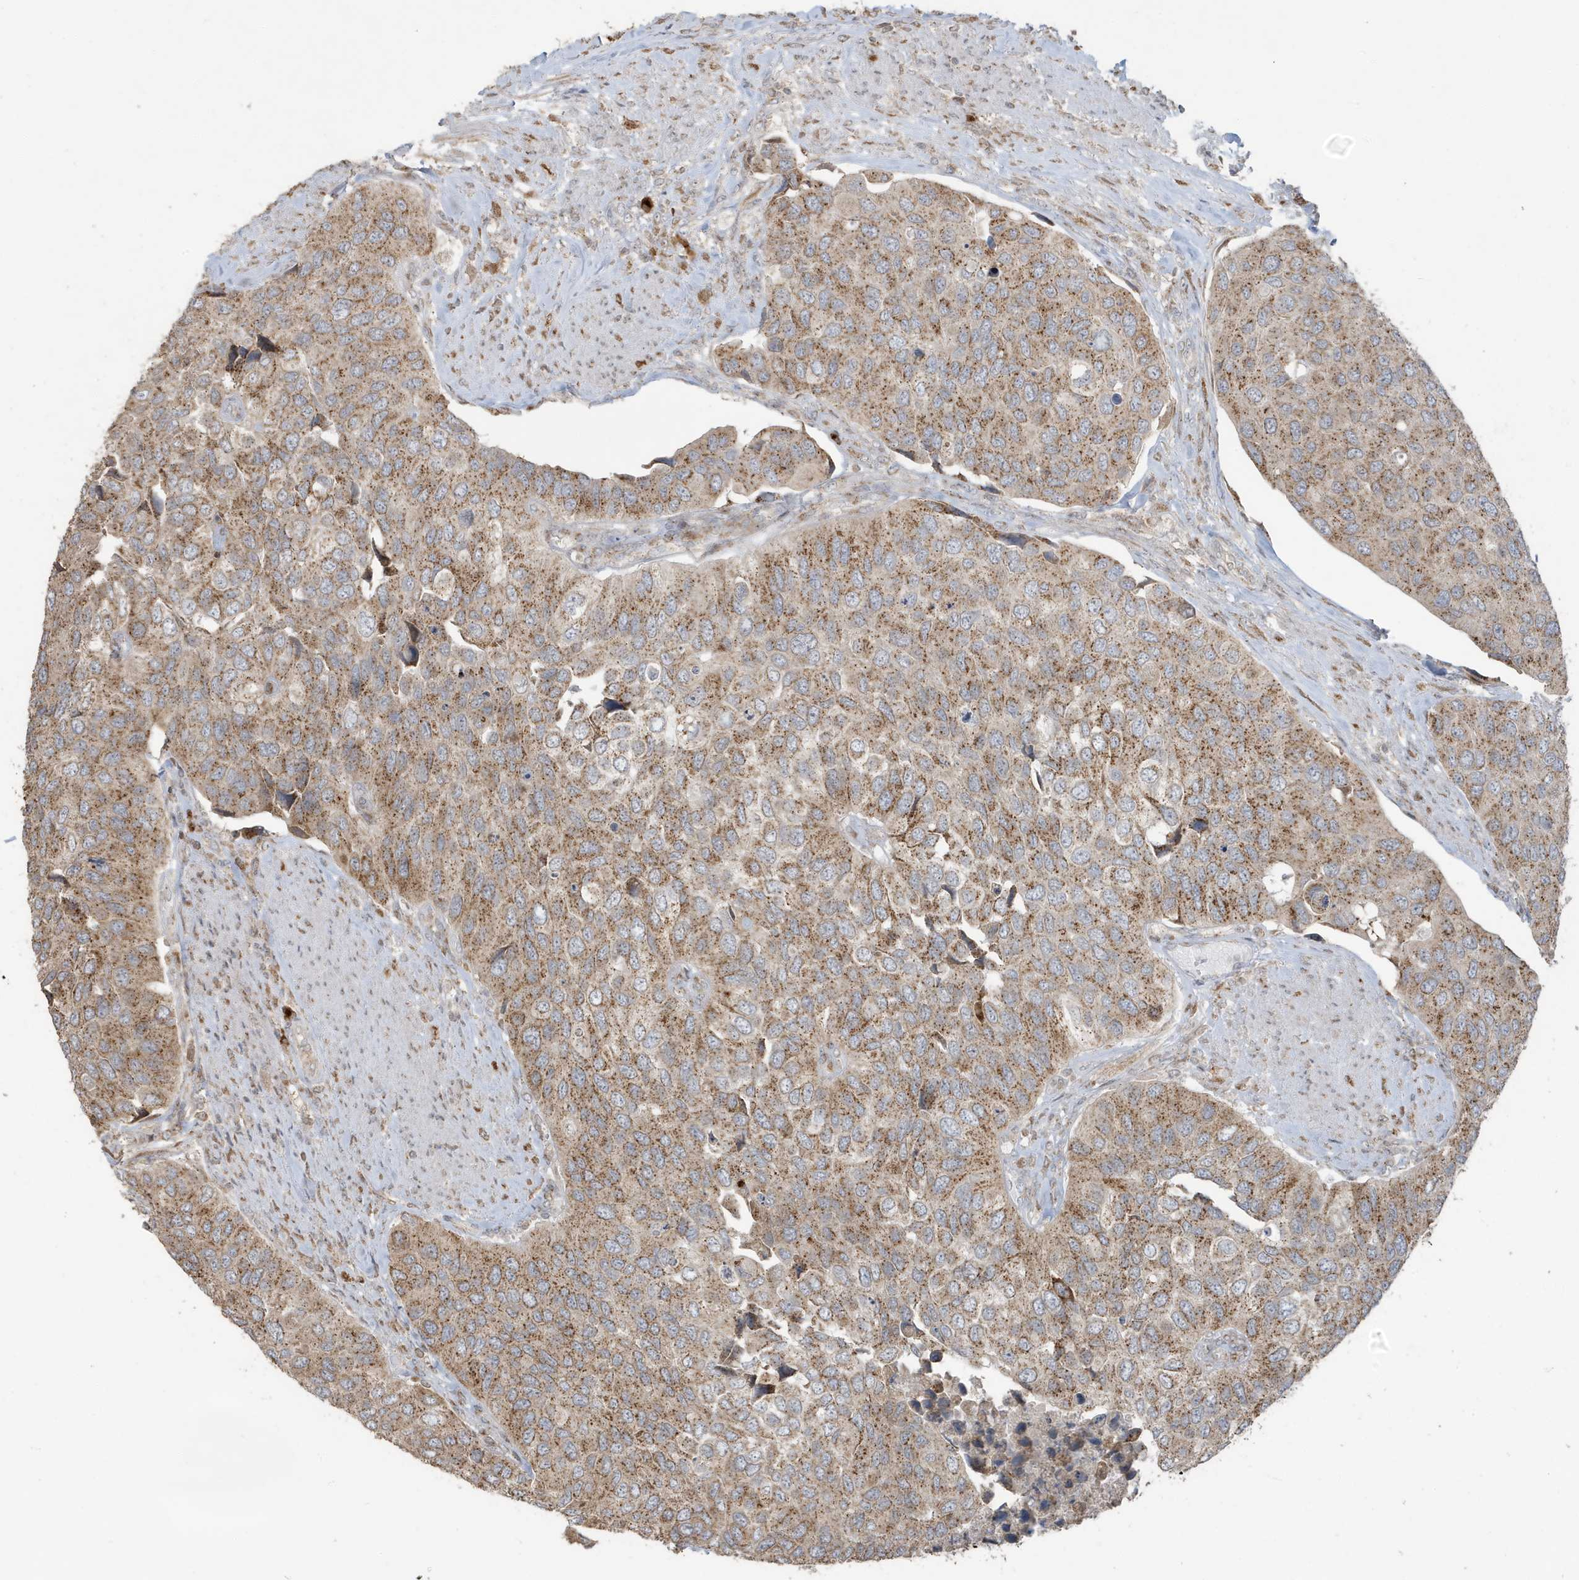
{"staining": {"intensity": "moderate", "quantity": ">75%", "location": "cytoplasmic/membranous"}, "tissue": "urothelial cancer", "cell_type": "Tumor cells", "image_type": "cancer", "snomed": [{"axis": "morphology", "description": "Urothelial carcinoma, High grade"}, {"axis": "topography", "description": "Urinary bladder"}], "caption": "A photomicrograph of urothelial carcinoma (high-grade) stained for a protein reveals moderate cytoplasmic/membranous brown staining in tumor cells.", "gene": "RER1", "patient": {"sex": "male", "age": 74}}